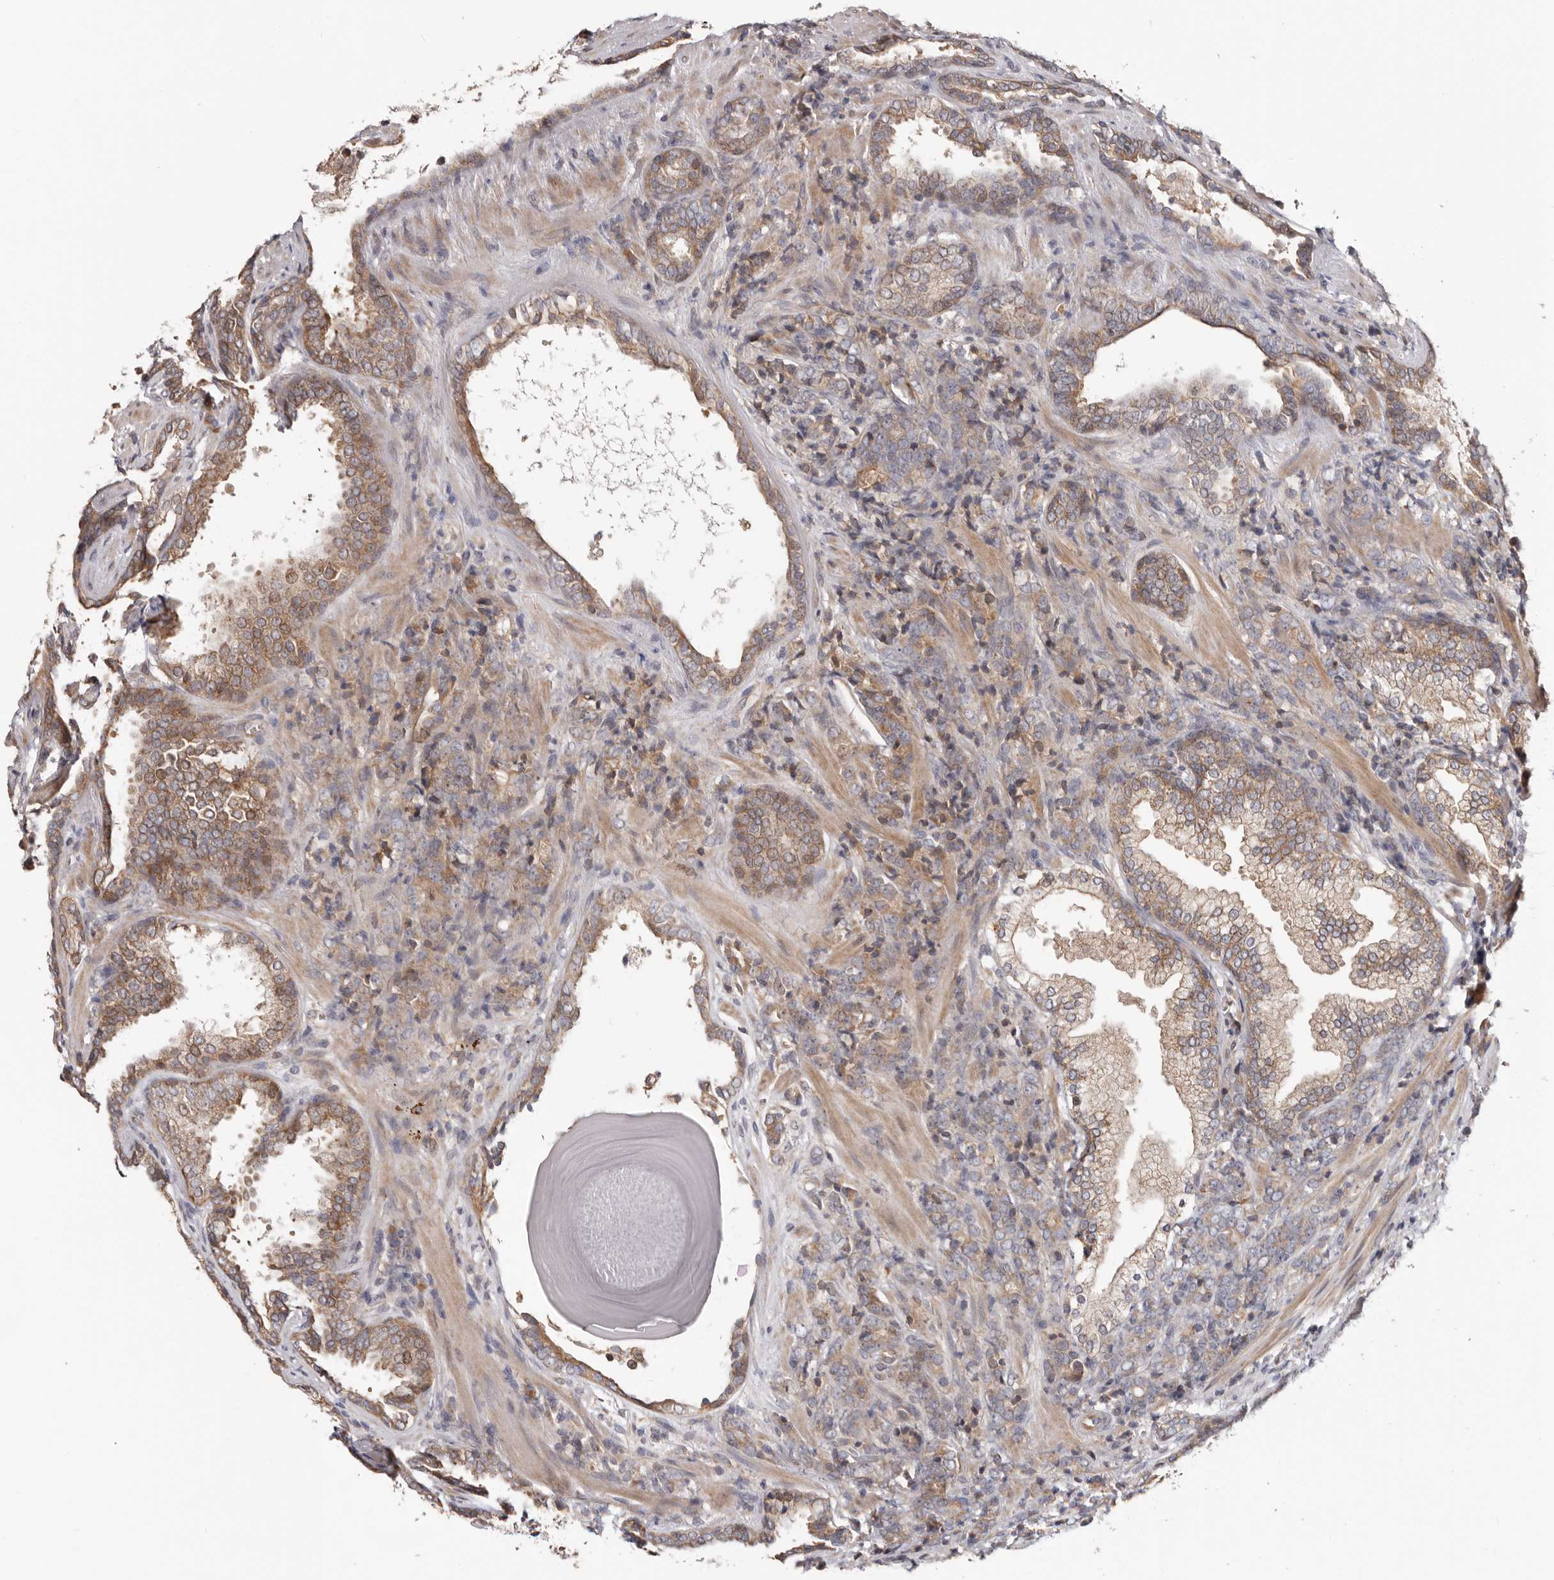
{"staining": {"intensity": "moderate", "quantity": "25%-75%", "location": "cytoplasmic/membranous"}, "tissue": "prostate cancer", "cell_type": "Tumor cells", "image_type": "cancer", "snomed": [{"axis": "morphology", "description": "Adenocarcinoma, High grade"}, {"axis": "topography", "description": "Prostate"}], "caption": "Prostate adenocarcinoma (high-grade) was stained to show a protein in brown. There is medium levels of moderate cytoplasmic/membranous expression in about 25%-75% of tumor cells.", "gene": "TMUB1", "patient": {"sex": "male", "age": 62}}